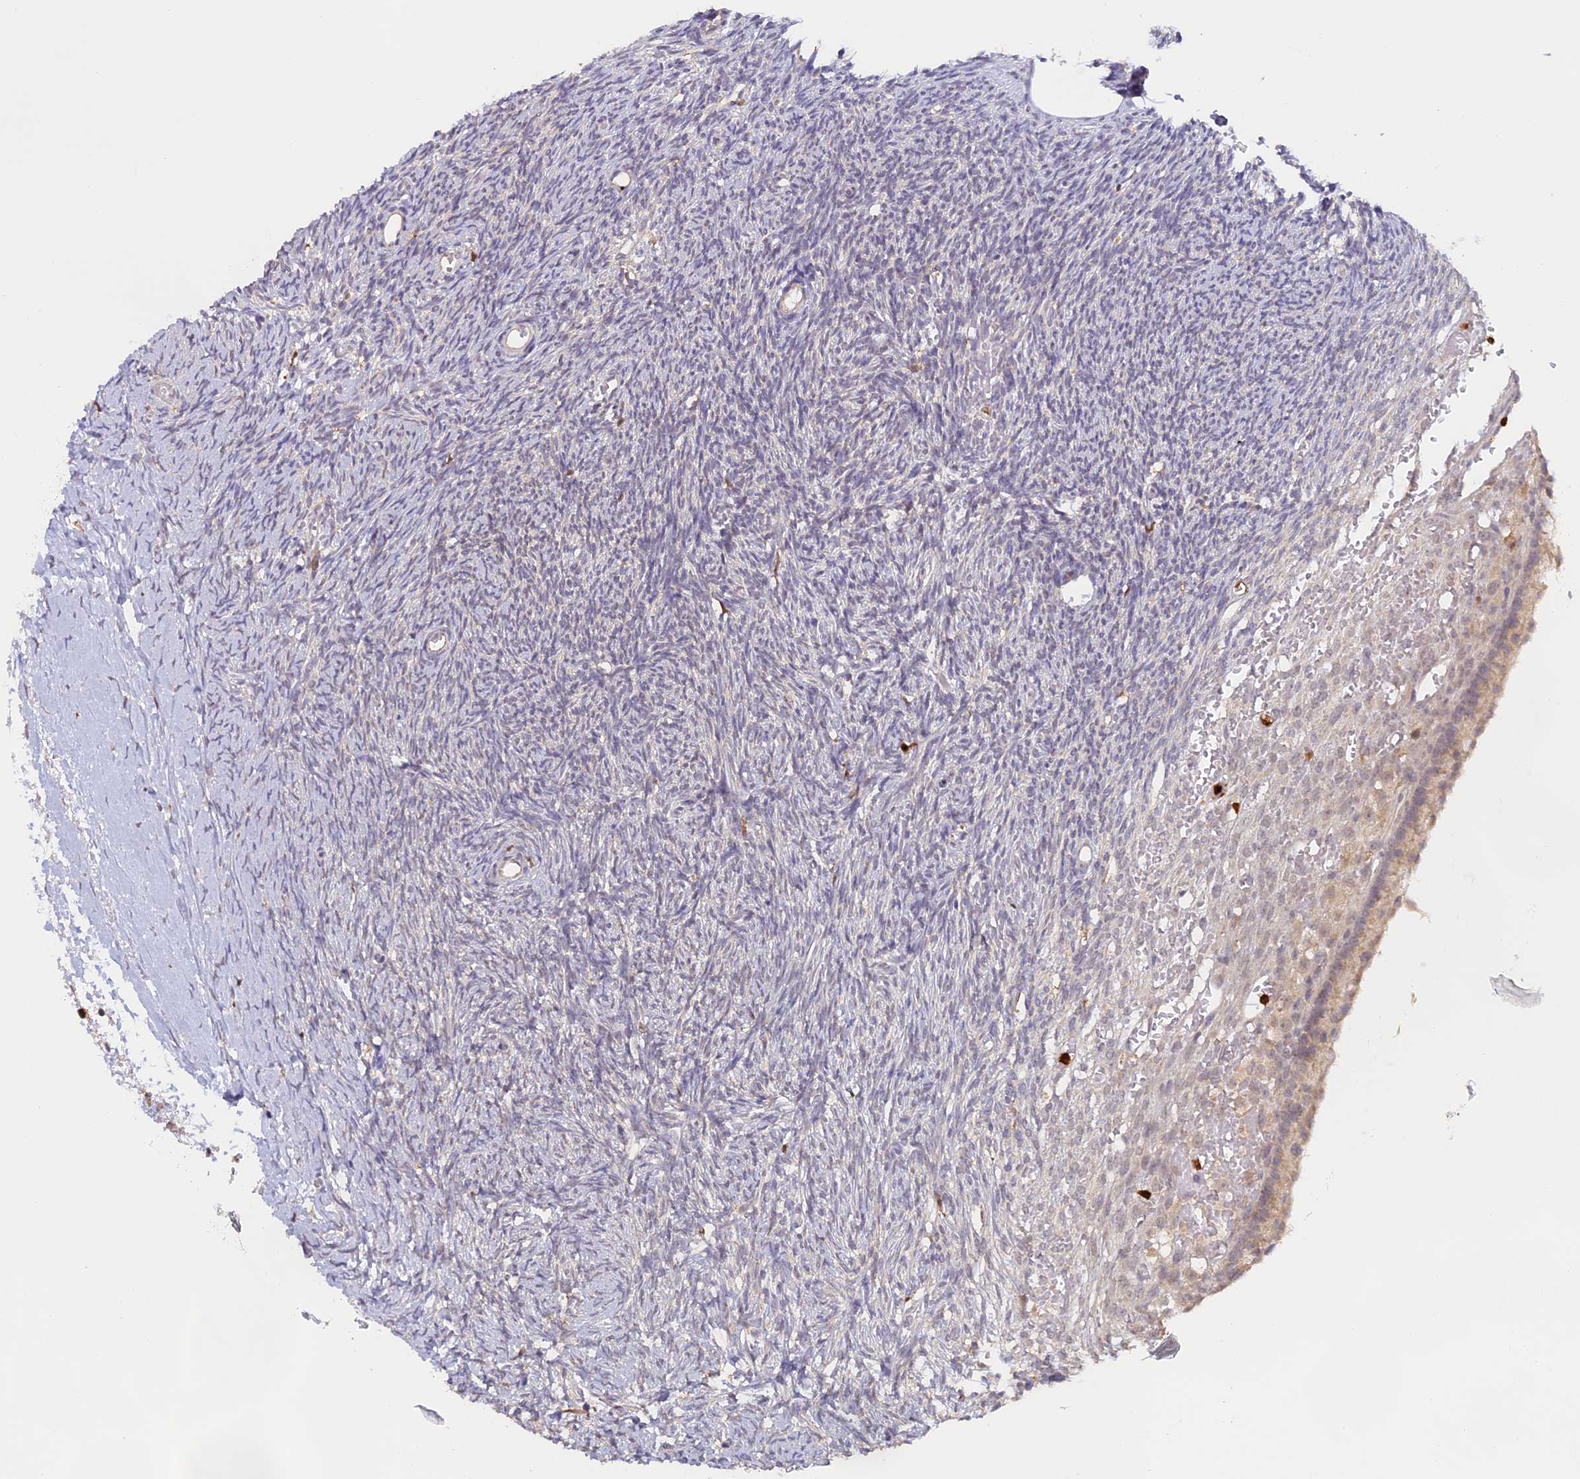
{"staining": {"intensity": "negative", "quantity": "none", "location": "none"}, "tissue": "ovary", "cell_type": "Follicle cells", "image_type": "normal", "snomed": [{"axis": "morphology", "description": "Normal tissue, NOS"}, {"axis": "topography", "description": "Ovary"}], "caption": "This is an immunohistochemistry image of unremarkable ovary. There is no expression in follicle cells.", "gene": "NCF4", "patient": {"sex": "female", "age": 39}}